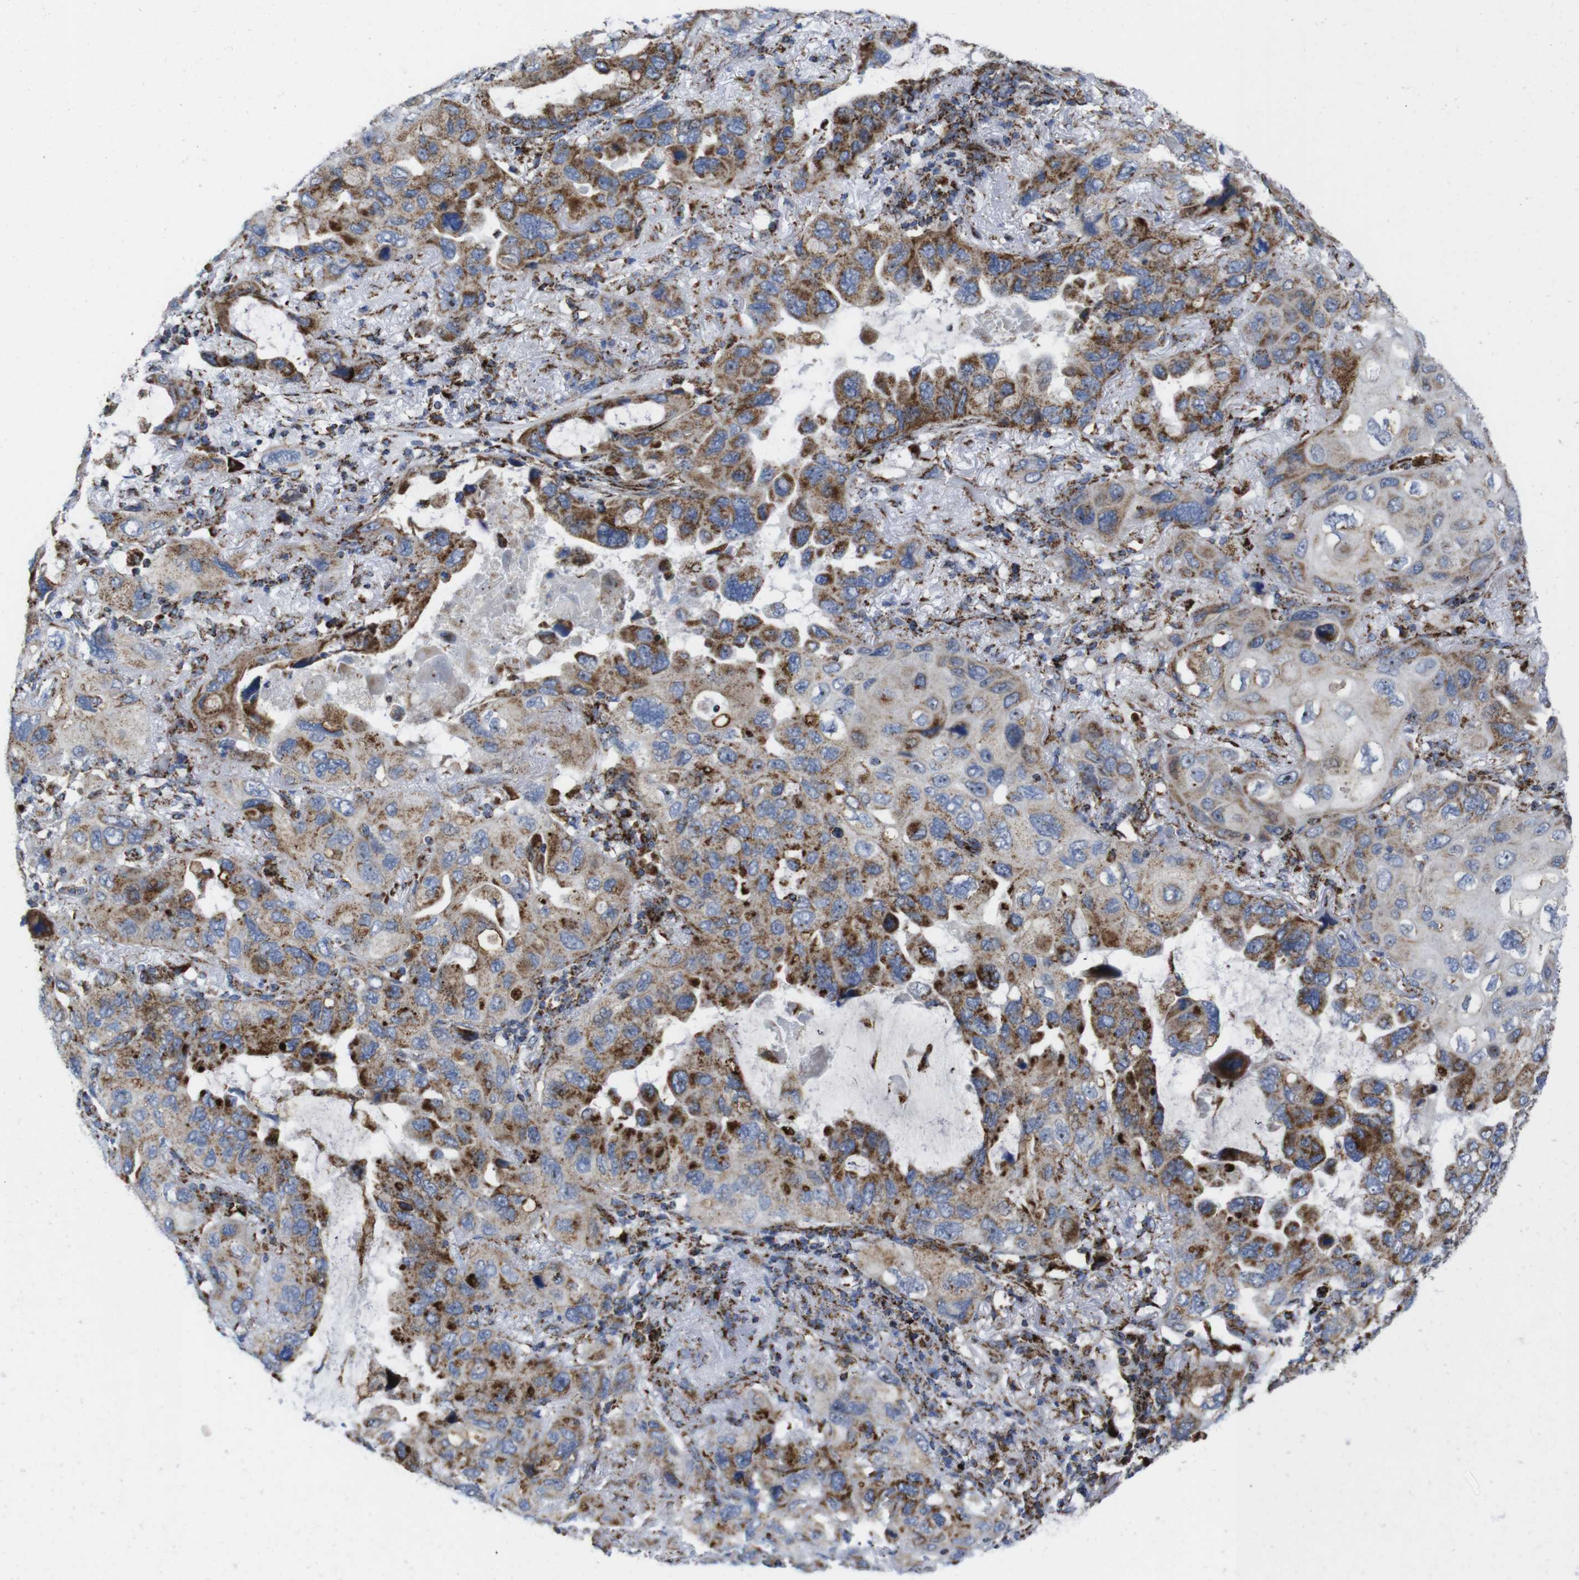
{"staining": {"intensity": "moderate", "quantity": "25%-75%", "location": "cytoplasmic/membranous"}, "tissue": "lung cancer", "cell_type": "Tumor cells", "image_type": "cancer", "snomed": [{"axis": "morphology", "description": "Squamous cell carcinoma, NOS"}, {"axis": "topography", "description": "Lung"}], "caption": "Lung cancer (squamous cell carcinoma) stained for a protein (brown) demonstrates moderate cytoplasmic/membranous positive expression in about 25%-75% of tumor cells.", "gene": "TMEM192", "patient": {"sex": "female", "age": 73}}